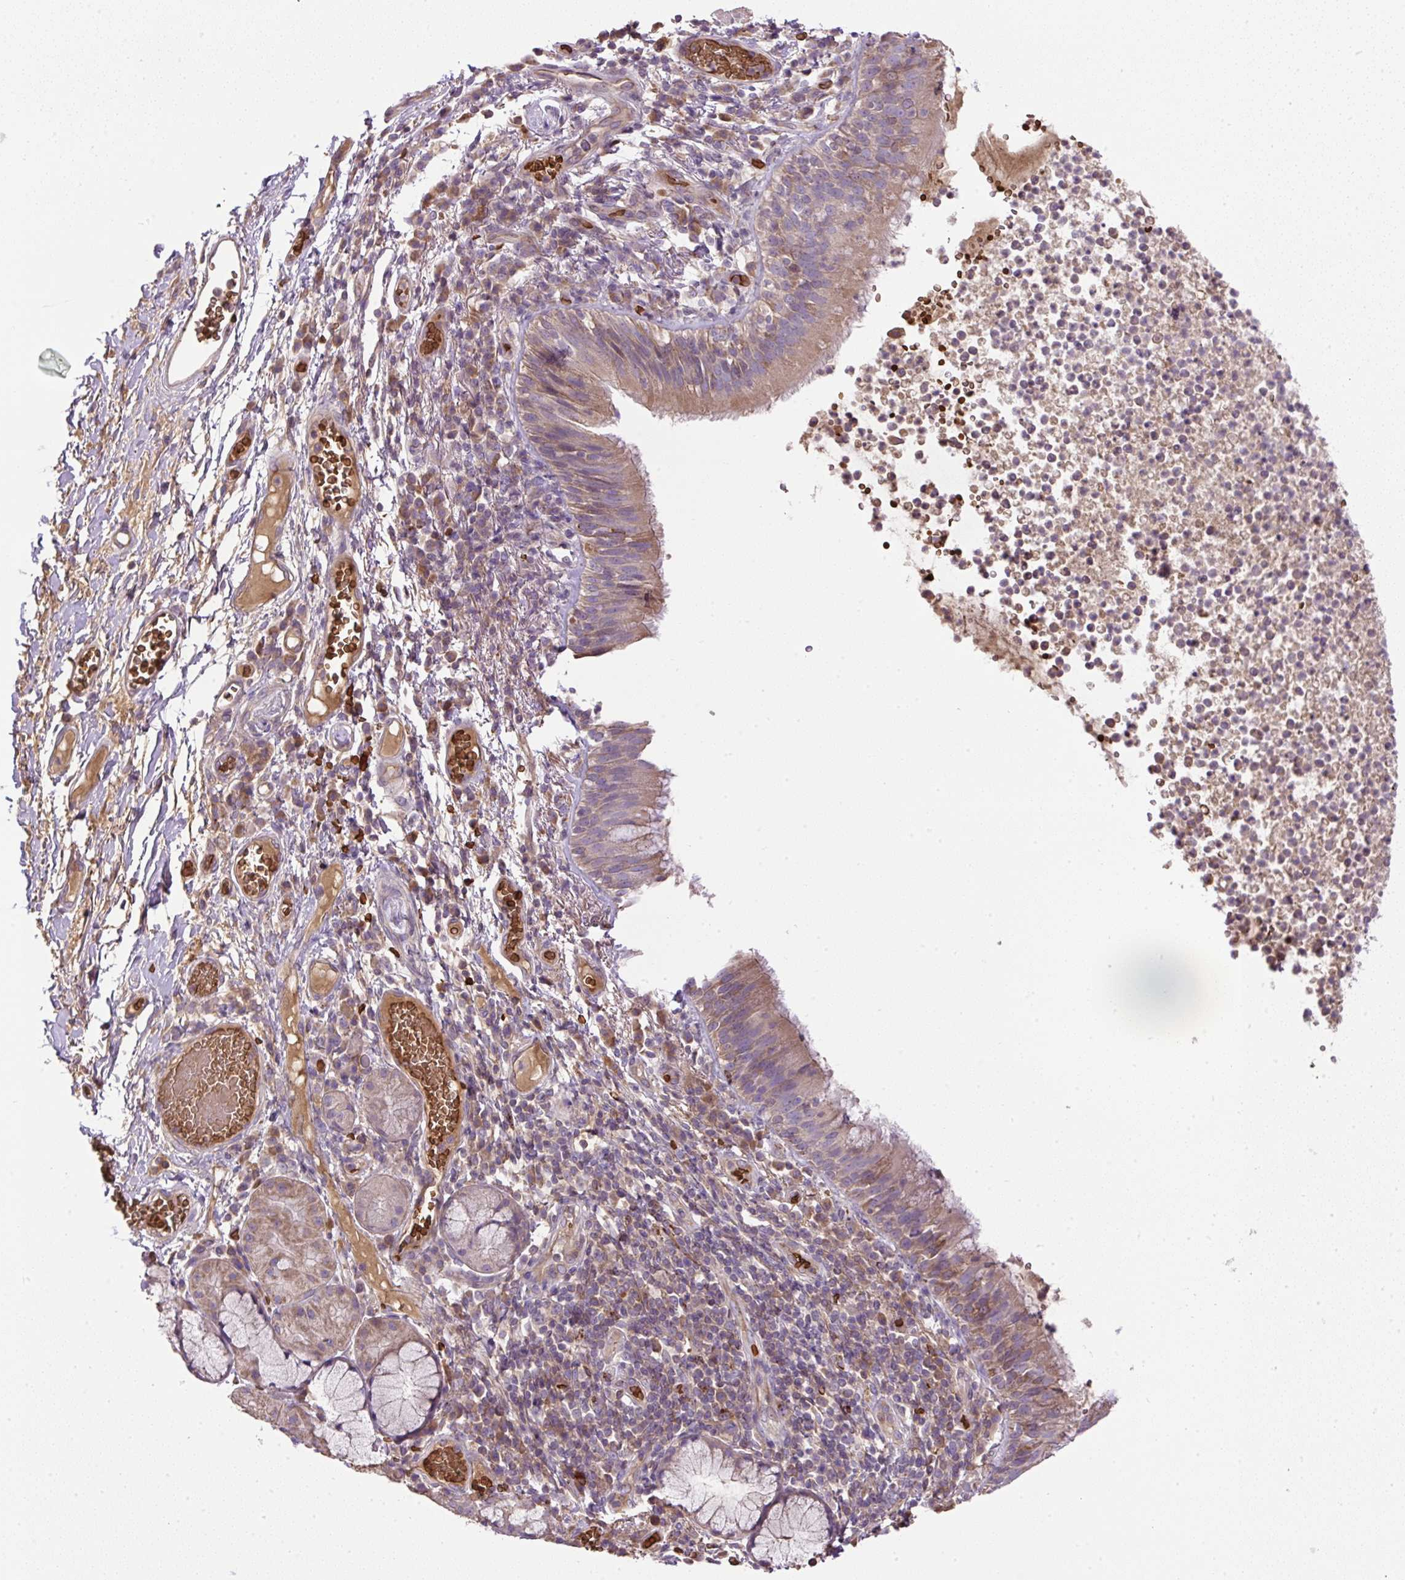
{"staining": {"intensity": "weak", "quantity": ">75%", "location": "cytoplasmic/membranous"}, "tissue": "bronchus", "cell_type": "Respiratory epithelial cells", "image_type": "normal", "snomed": [{"axis": "morphology", "description": "Normal tissue, NOS"}, {"axis": "topography", "description": "Cartilage tissue"}, {"axis": "topography", "description": "Bronchus"}], "caption": "Protein staining by immunohistochemistry (IHC) exhibits weak cytoplasmic/membranous expression in approximately >75% of respiratory epithelial cells in unremarkable bronchus. (brown staining indicates protein expression, while blue staining denotes nuclei).", "gene": "CXCL13", "patient": {"sex": "male", "age": 56}}